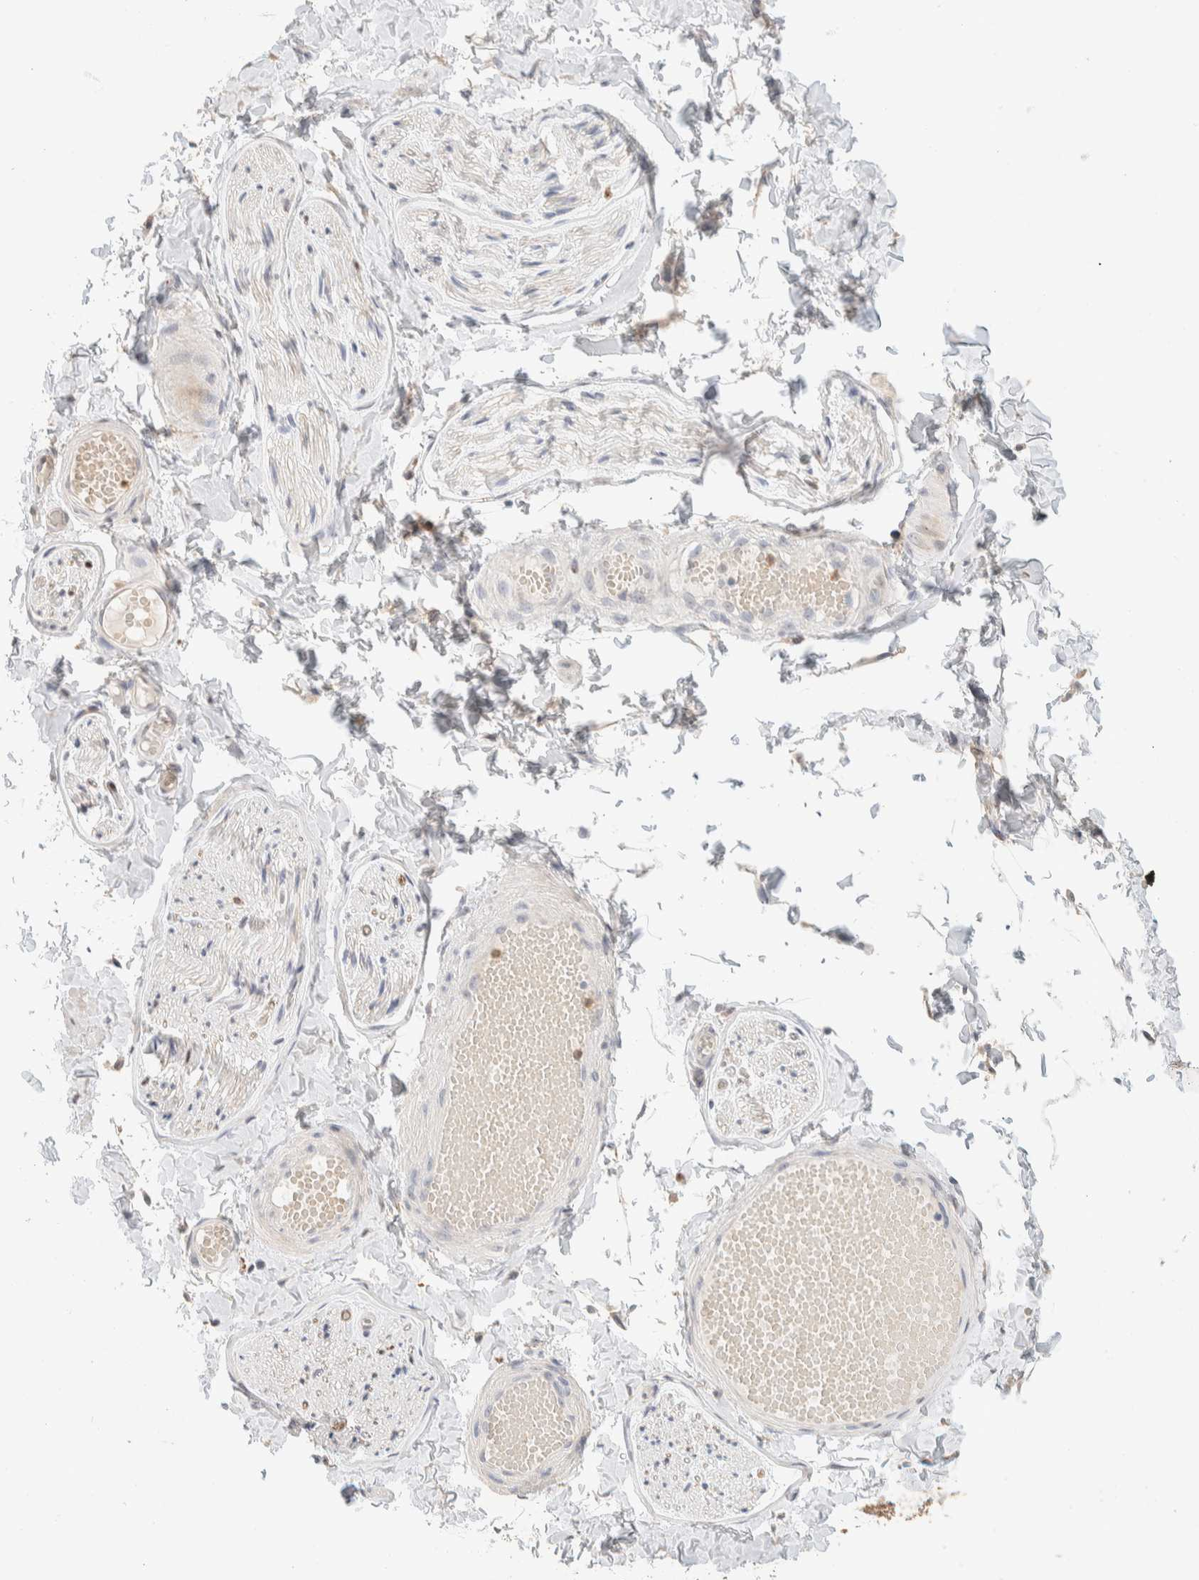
{"staining": {"intensity": "weak", "quantity": "<25%", "location": "cytoplasmic/membranous"}, "tissue": "adipose tissue", "cell_type": "Adipocytes", "image_type": "normal", "snomed": [{"axis": "morphology", "description": "Normal tissue, NOS"}, {"axis": "topography", "description": "Adipose tissue"}, {"axis": "topography", "description": "Vascular tissue"}, {"axis": "topography", "description": "Peripheral nerve tissue"}], "caption": "Histopathology image shows no significant protein positivity in adipocytes of unremarkable adipose tissue.", "gene": "HDHD3", "patient": {"sex": "male", "age": 25}}